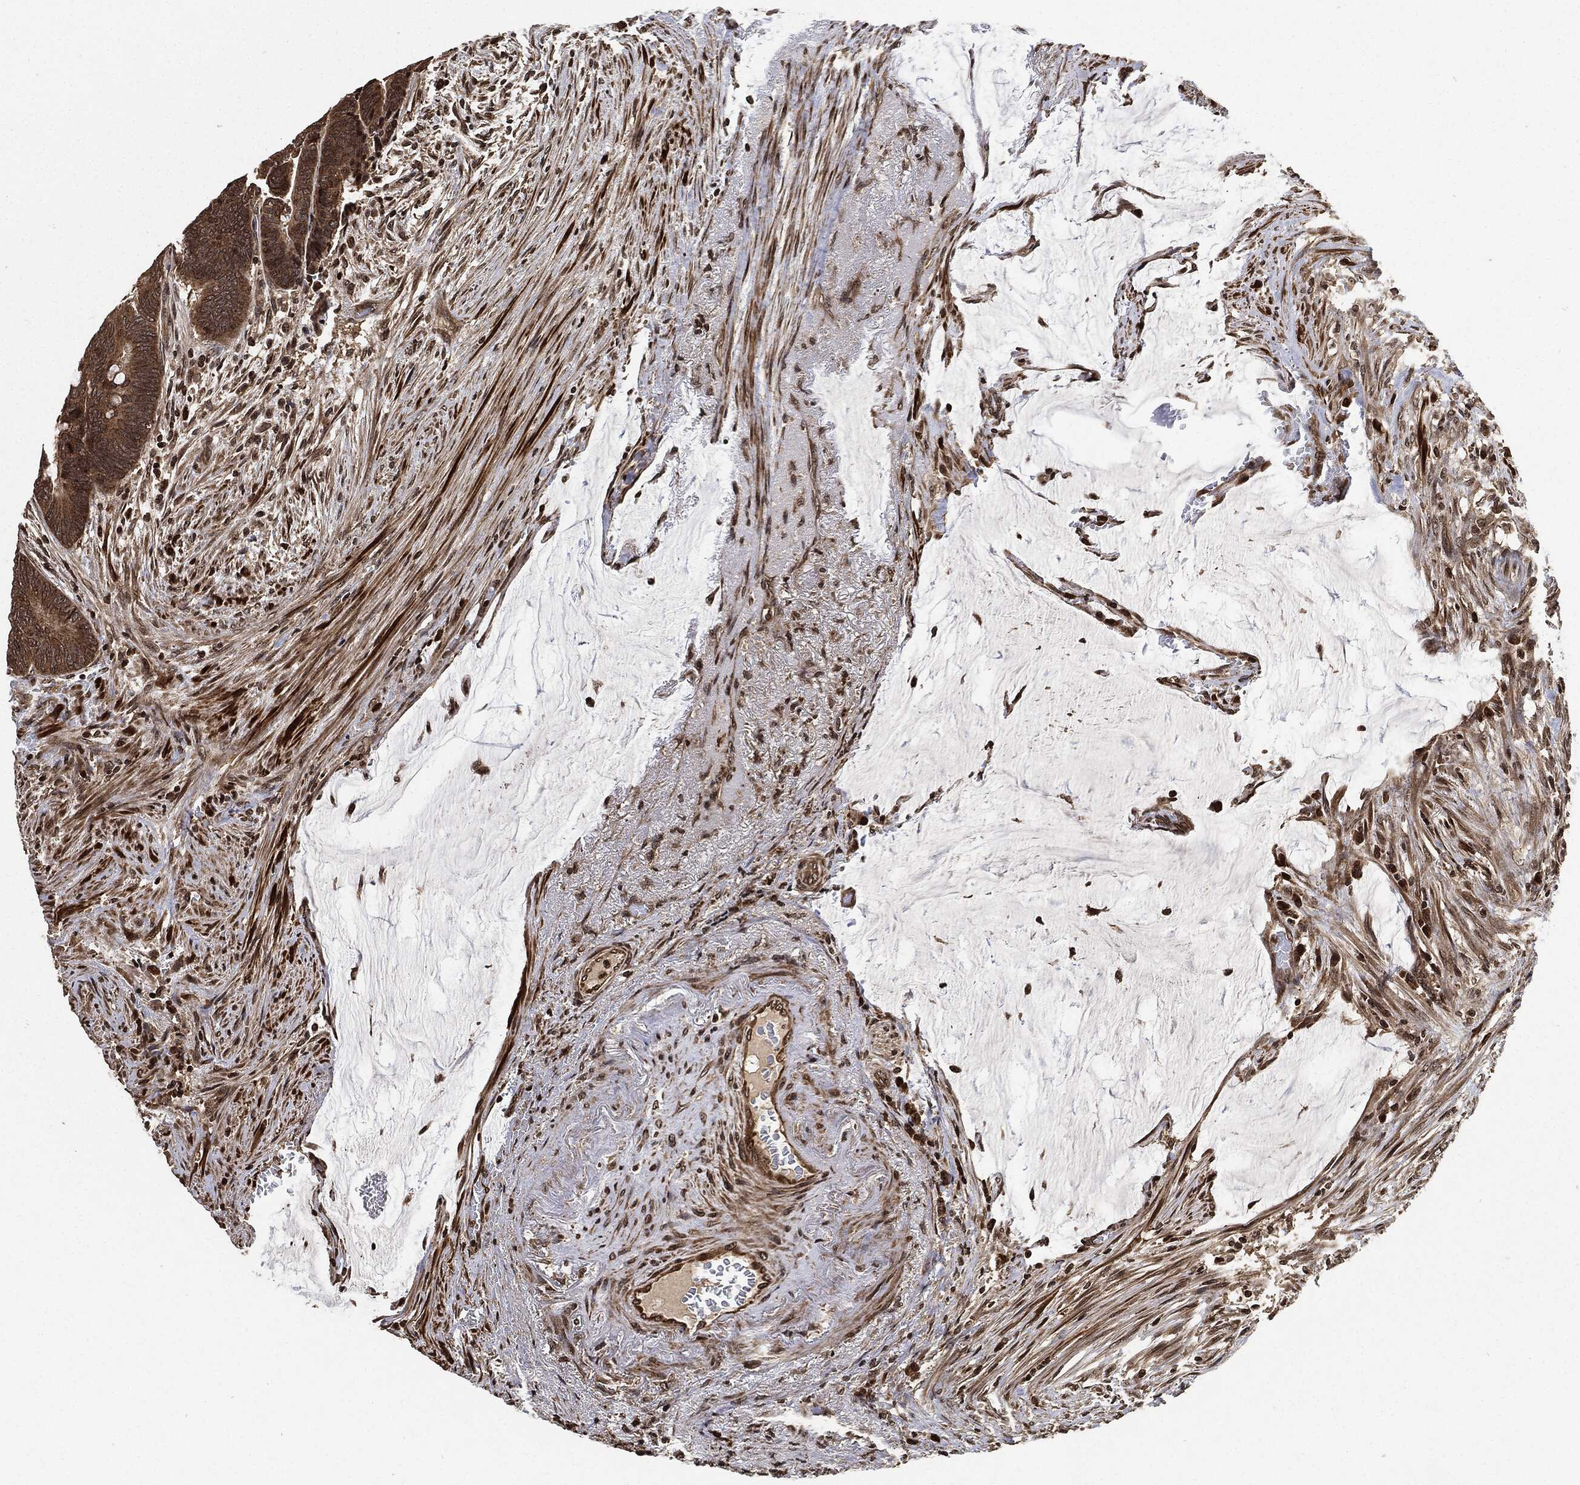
{"staining": {"intensity": "moderate", "quantity": ">75%", "location": "cytoplasmic/membranous"}, "tissue": "colorectal cancer", "cell_type": "Tumor cells", "image_type": "cancer", "snomed": [{"axis": "morphology", "description": "Normal tissue, NOS"}, {"axis": "morphology", "description": "Adenocarcinoma, NOS"}, {"axis": "topography", "description": "Rectum"}], "caption": "The histopathology image displays staining of colorectal adenocarcinoma, revealing moderate cytoplasmic/membranous protein positivity (brown color) within tumor cells.", "gene": "PDK1", "patient": {"sex": "male", "age": 92}}